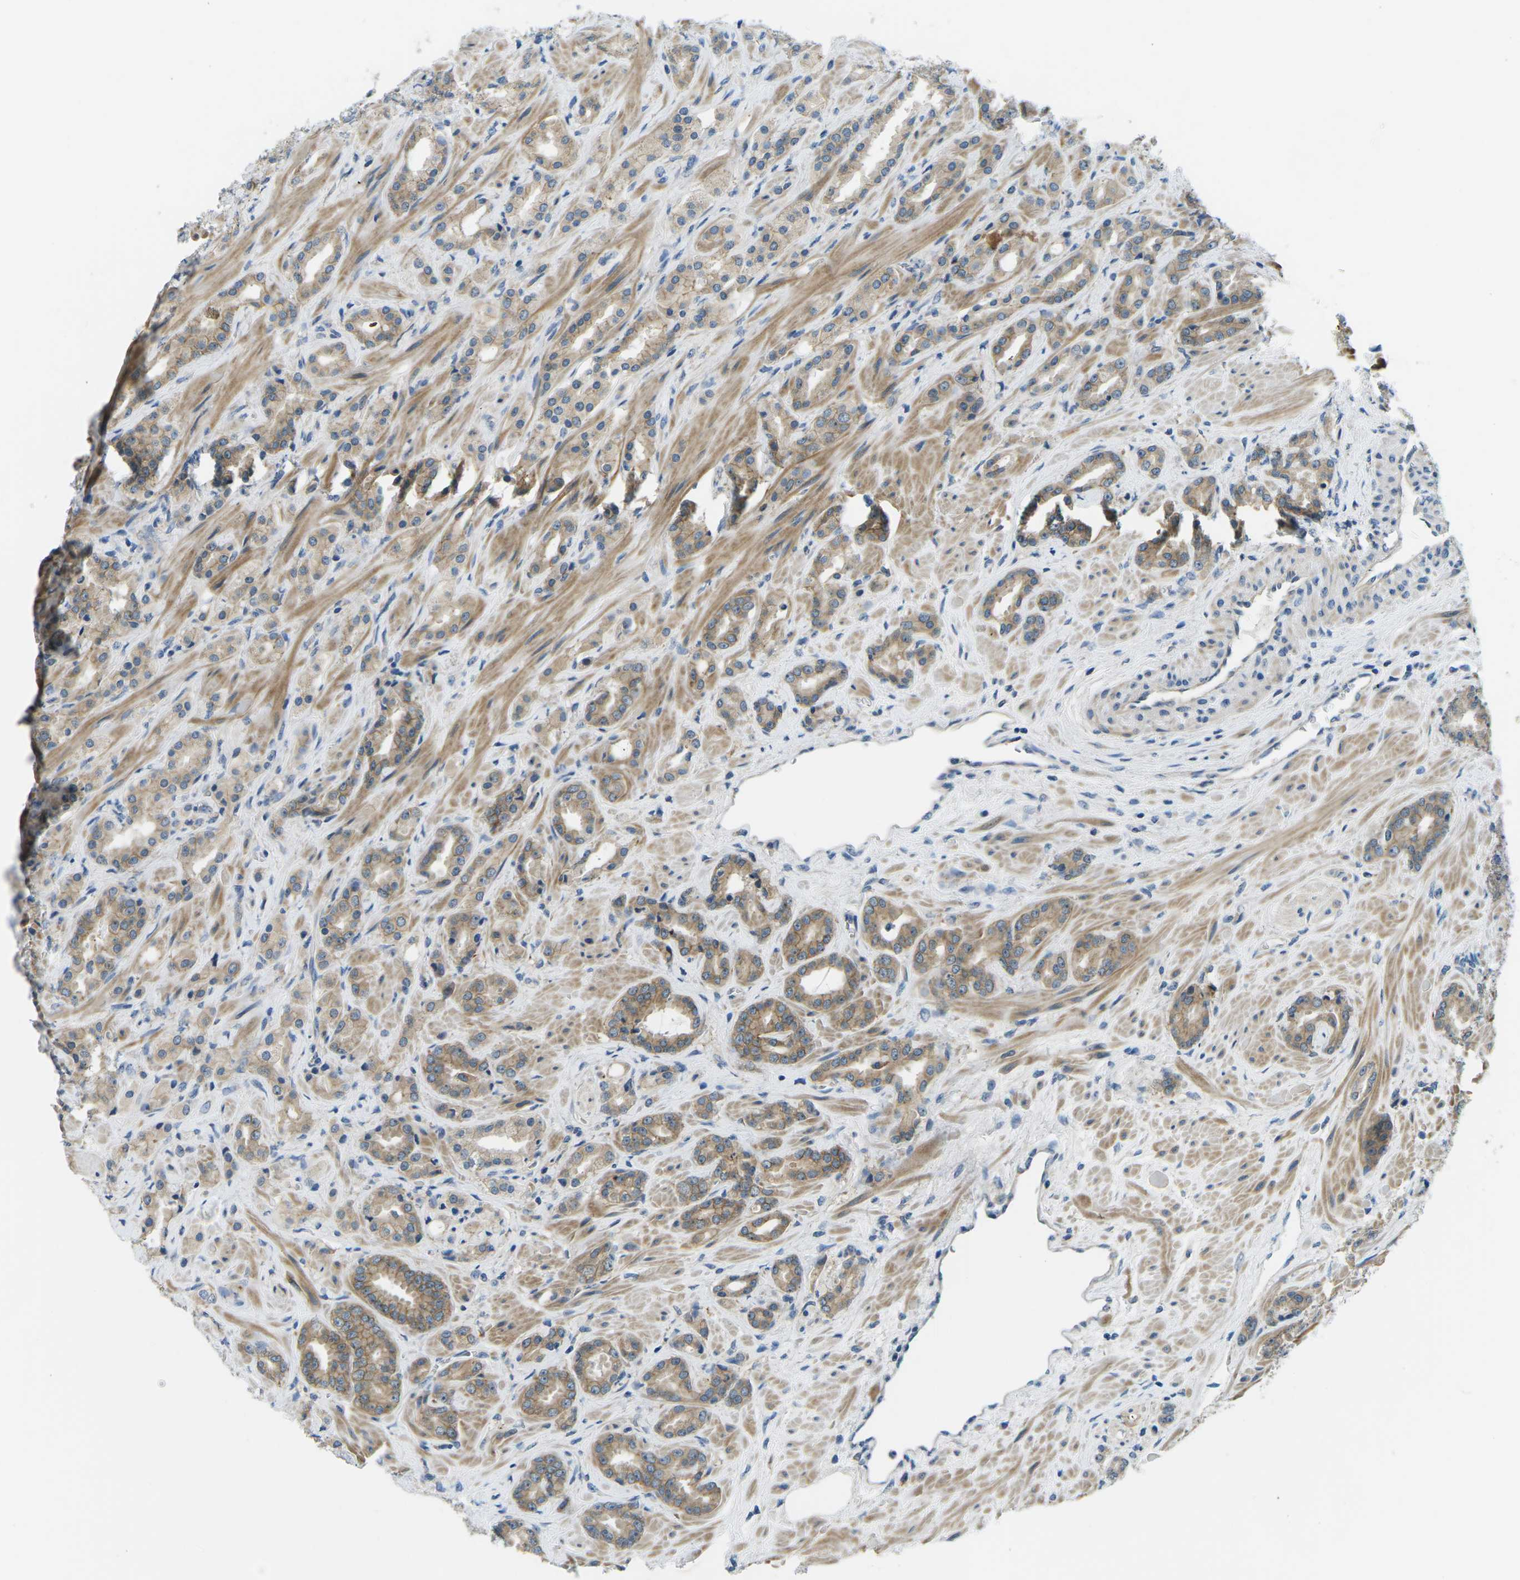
{"staining": {"intensity": "moderate", "quantity": "25%-75%", "location": "cytoplasmic/membranous"}, "tissue": "prostate cancer", "cell_type": "Tumor cells", "image_type": "cancer", "snomed": [{"axis": "morphology", "description": "Adenocarcinoma, High grade"}, {"axis": "topography", "description": "Prostate"}], "caption": "Protein staining exhibits moderate cytoplasmic/membranous expression in approximately 25%-75% of tumor cells in prostate cancer (high-grade adenocarcinoma).", "gene": "CTNND1", "patient": {"sex": "male", "age": 64}}